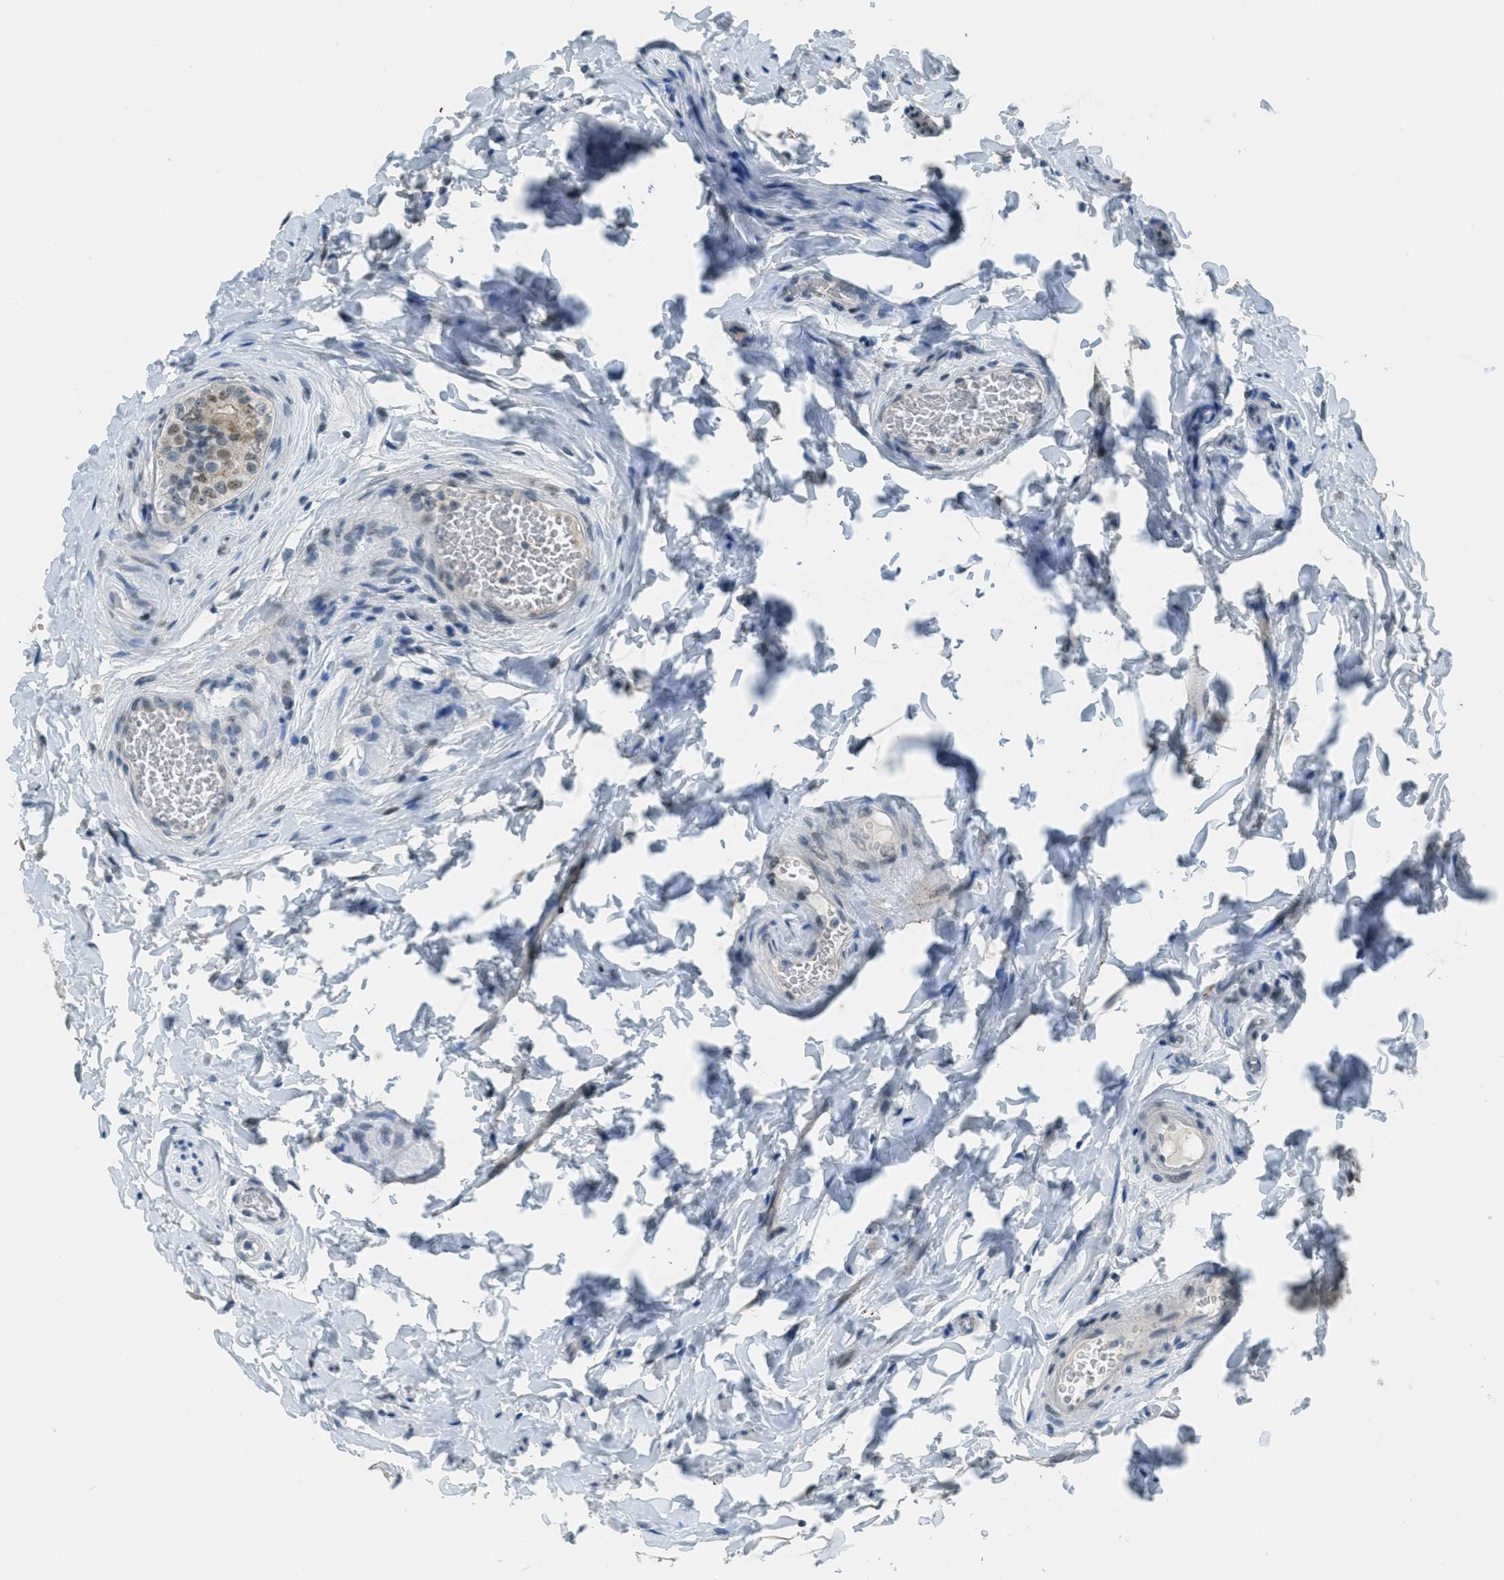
{"staining": {"intensity": "weak", "quantity": "<25%", "location": "nuclear"}, "tissue": "epididymis", "cell_type": "Glandular cells", "image_type": "normal", "snomed": [{"axis": "morphology", "description": "Normal tissue, NOS"}, {"axis": "topography", "description": "Testis"}, {"axis": "topography", "description": "Epididymis"}], "caption": "IHC histopathology image of normal epididymis: human epididymis stained with DAB reveals no significant protein staining in glandular cells.", "gene": "TTC13", "patient": {"sex": "male", "age": 36}}